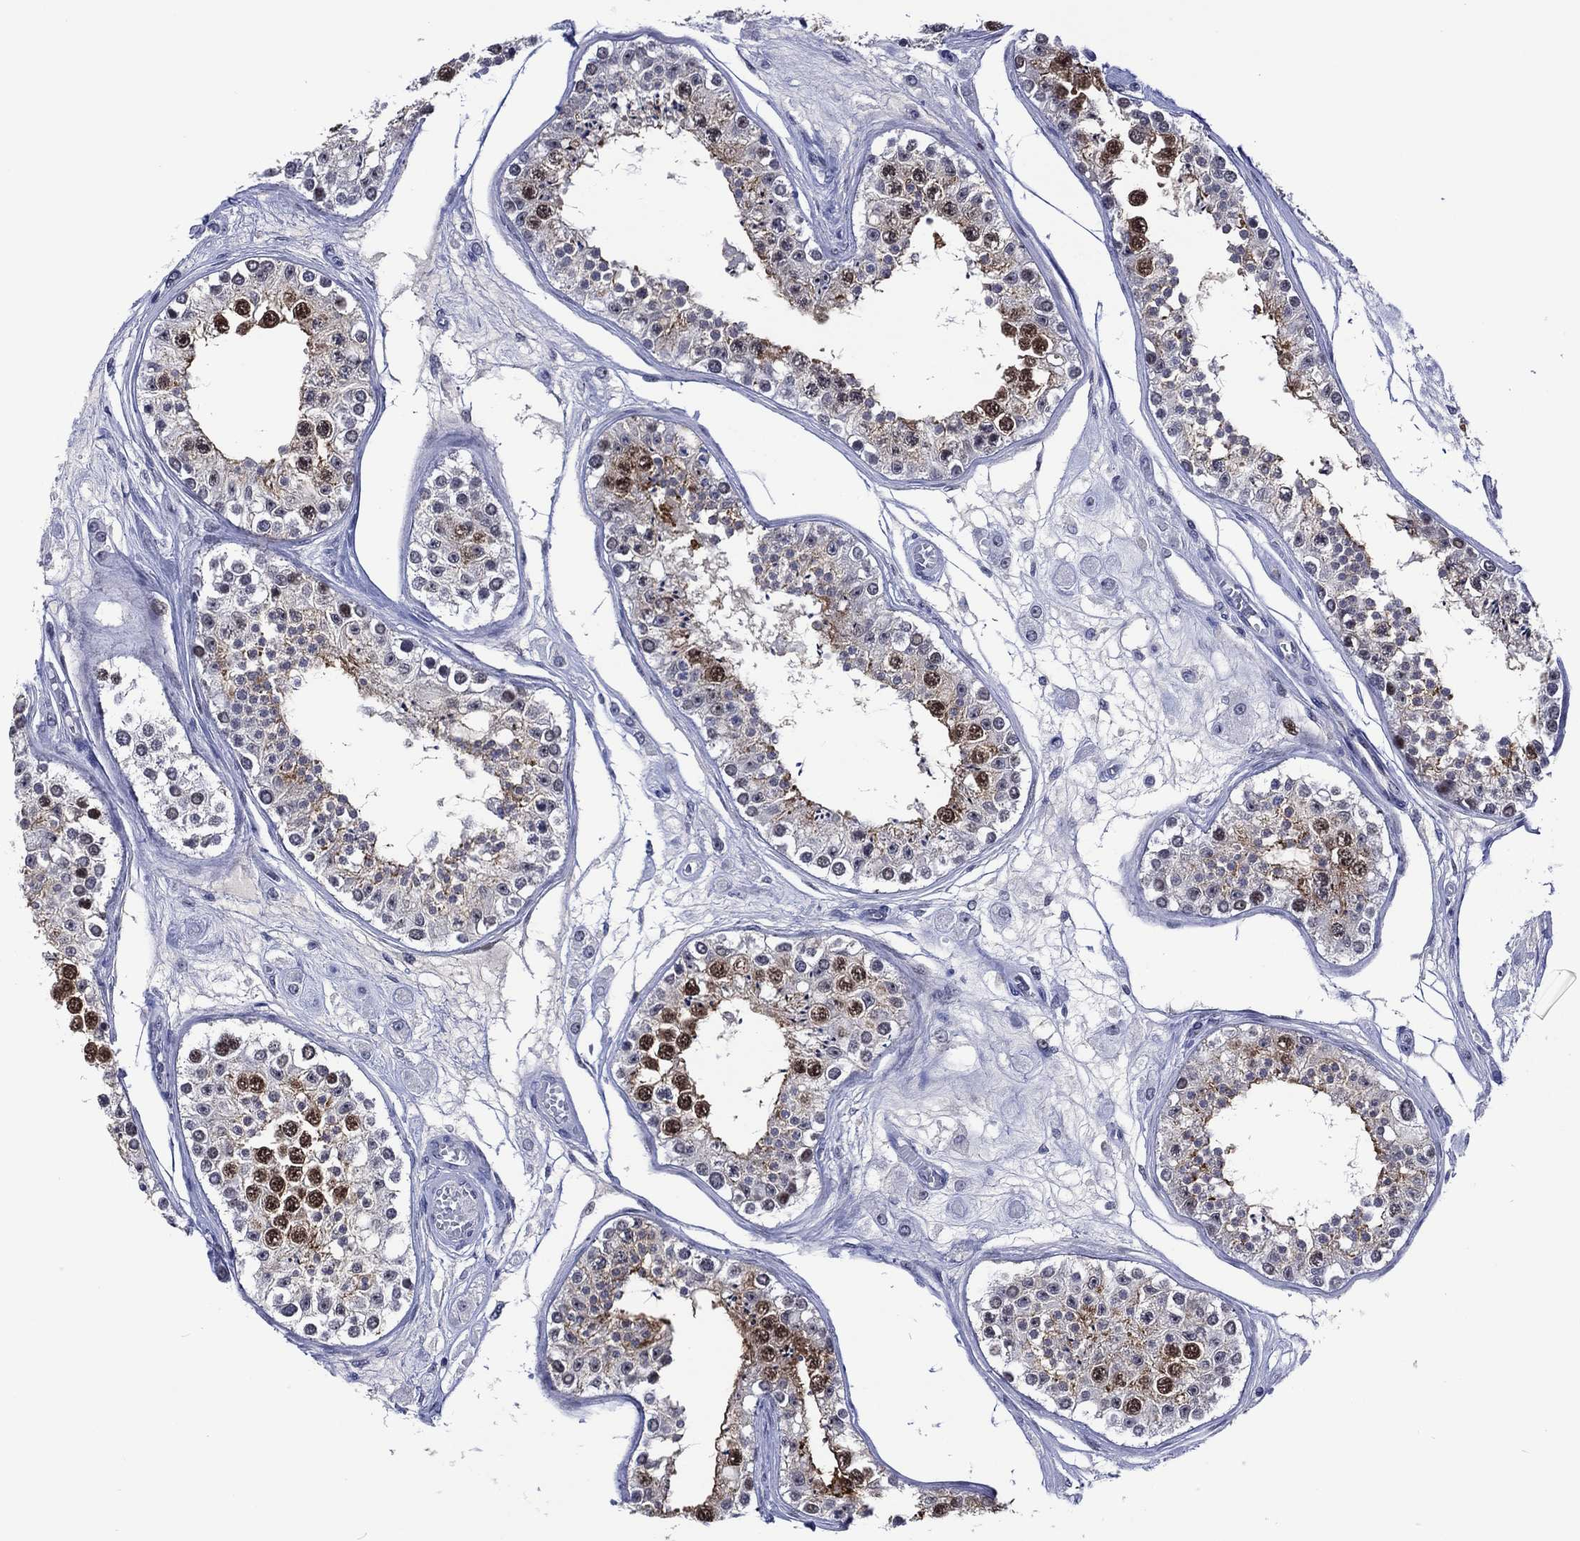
{"staining": {"intensity": "strong", "quantity": "25%-75%", "location": "nuclear"}, "tissue": "testis", "cell_type": "Cells in seminiferous ducts", "image_type": "normal", "snomed": [{"axis": "morphology", "description": "Normal tissue, NOS"}, {"axis": "topography", "description": "Testis"}], "caption": "Brown immunohistochemical staining in benign testis demonstrates strong nuclear expression in approximately 25%-75% of cells in seminiferous ducts.", "gene": "GATA6", "patient": {"sex": "male", "age": 25}}